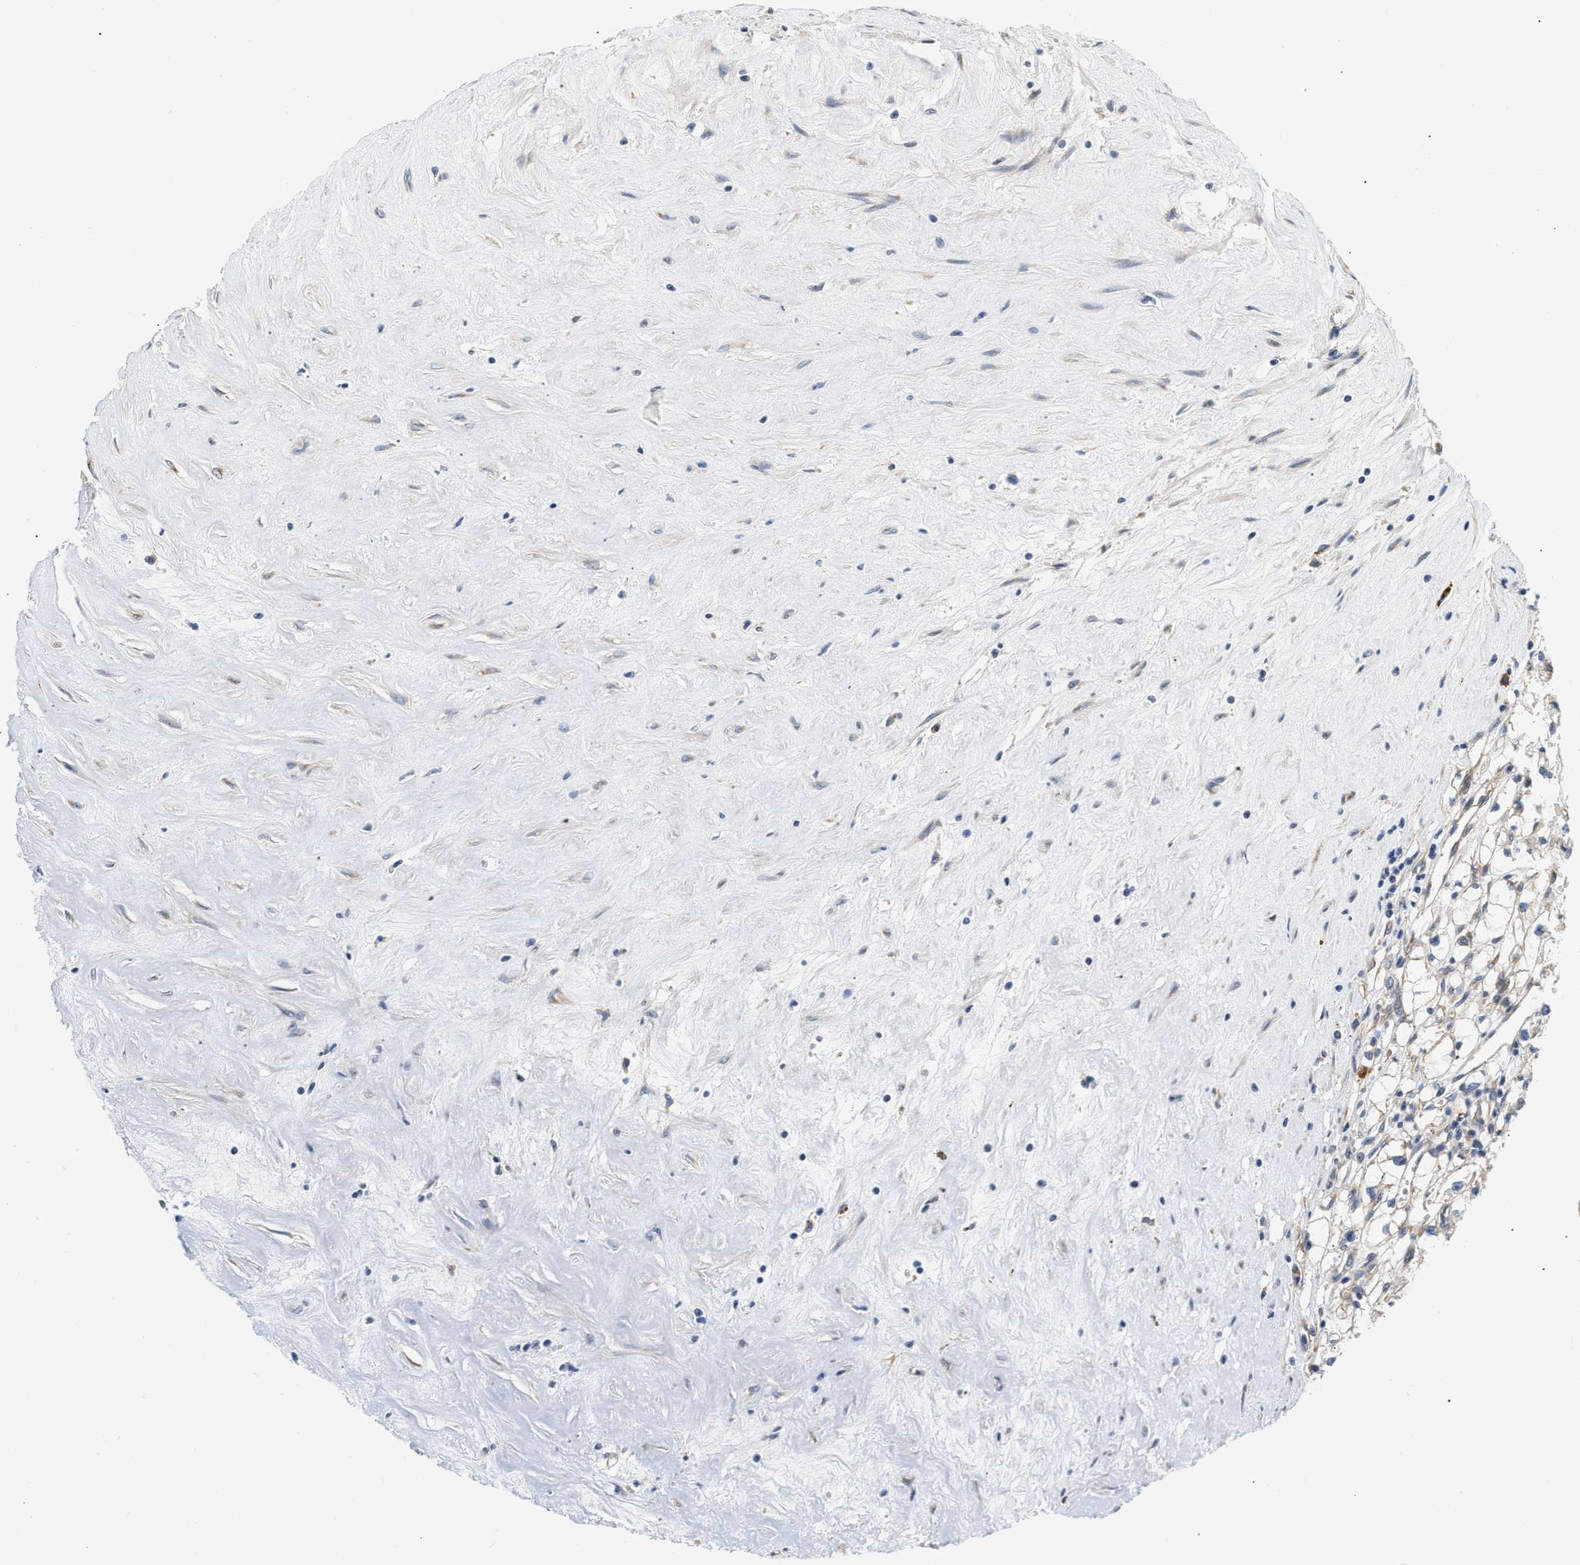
{"staining": {"intensity": "negative", "quantity": "none", "location": "none"}, "tissue": "renal cancer", "cell_type": "Tumor cells", "image_type": "cancer", "snomed": [{"axis": "morphology", "description": "Adenocarcinoma, NOS"}, {"axis": "topography", "description": "Kidney"}], "caption": "The histopathology image displays no significant staining in tumor cells of adenocarcinoma (renal).", "gene": "IFT74", "patient": {"sex": "male", "age": 56}}